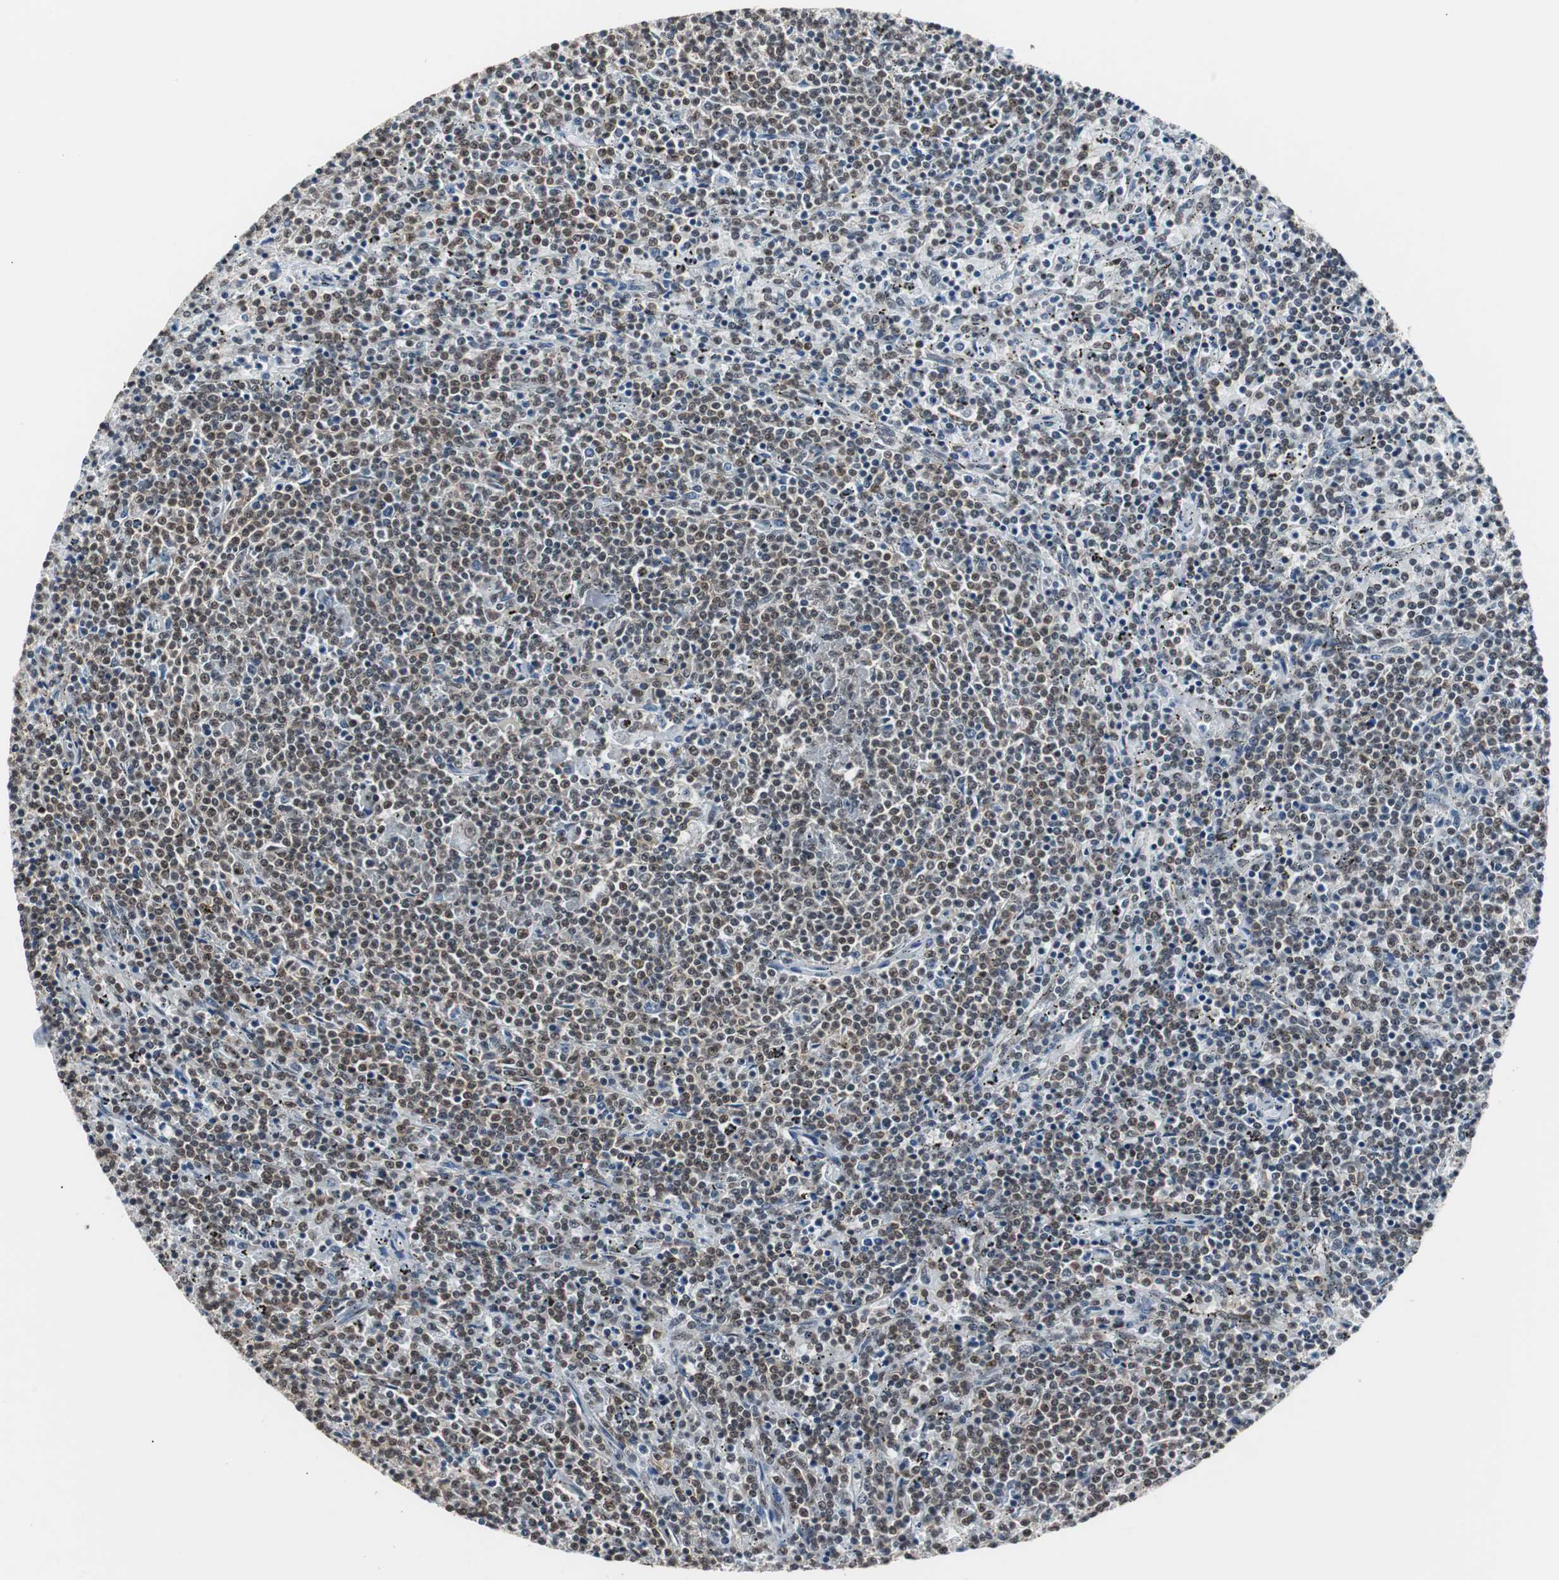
{"staining": {"intensity": "moderate", "quantity": ">75%", "location": "nuclear"}, "tissue": "lymphoma", "cell_type": "Tumor cells", "image_type": "cancer", "snomed": [{"axis": "morphology", "description": "Malignant lymphoma, non-Hodgkin's type, Low grade"}, {"axis": "topography", "description": "Spleen"}], "caption": "Approximately >75% of tumor cells in lymphoma exhibit moderate nuclear protein expression as visualized by brown immunohistochemical staining.", "gene": "TAF7", "patient": {"sex": "female", "age": 50}}